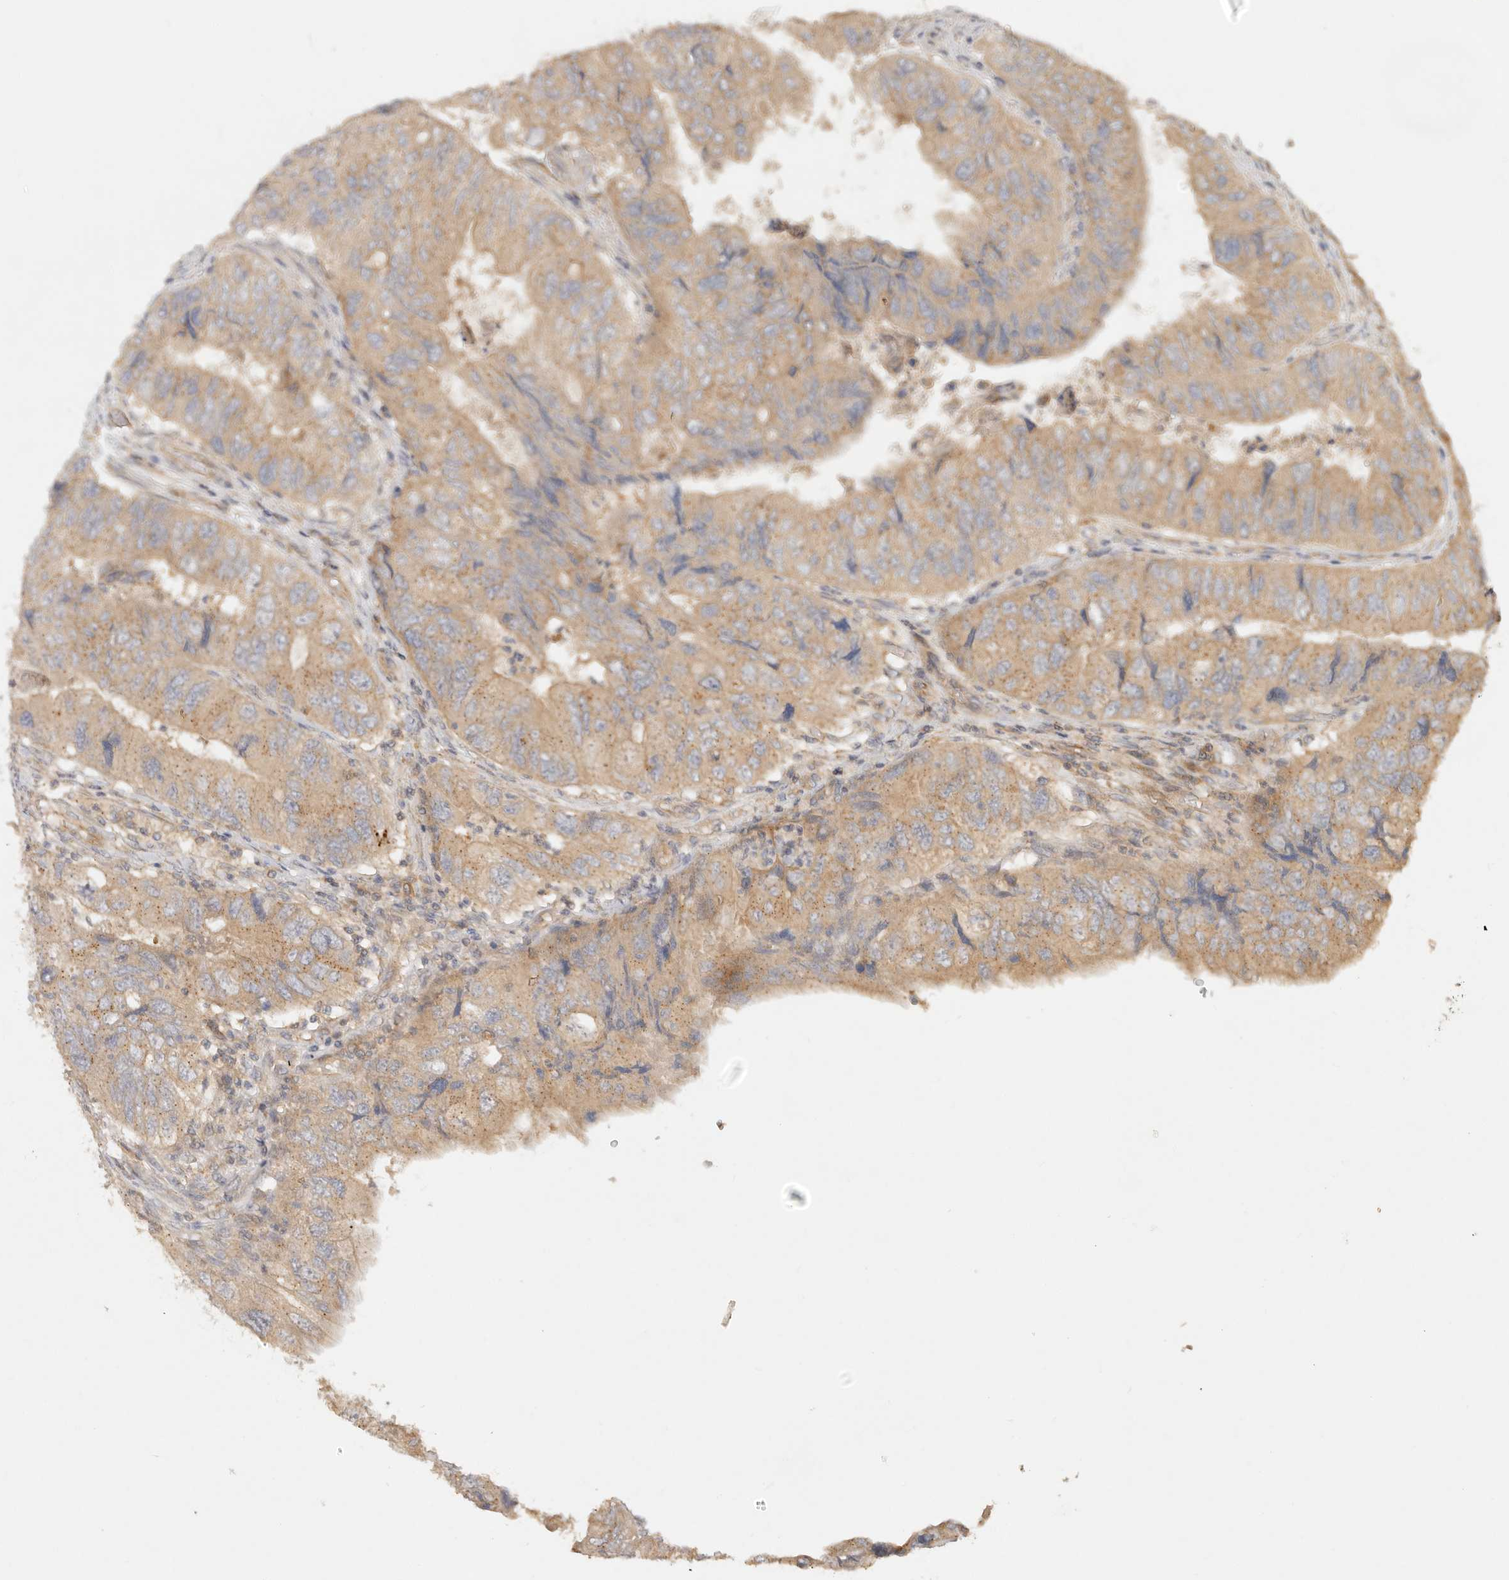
{"staining": {"intensity": "moderate", "quantity": ">75%", "location": "cytoplasmic/membranous"}, "tissue": "colorectal cancer", "cell_type": "Tumor cells", "image_type": "cancer", "snomed": [{"axis": "morphology", "description": "Adenocarcinoma, NOS"}, {"axis": "topography", "description": "Rectum"}], "caption": "The photomicrograph shows a brown stain indicating the presence of a protein in the cytoplasmic/membranous of tumor cells in colorectal cancer.", "gene": "HECTD3", "patient": {"sex": "male", "age": 63}}